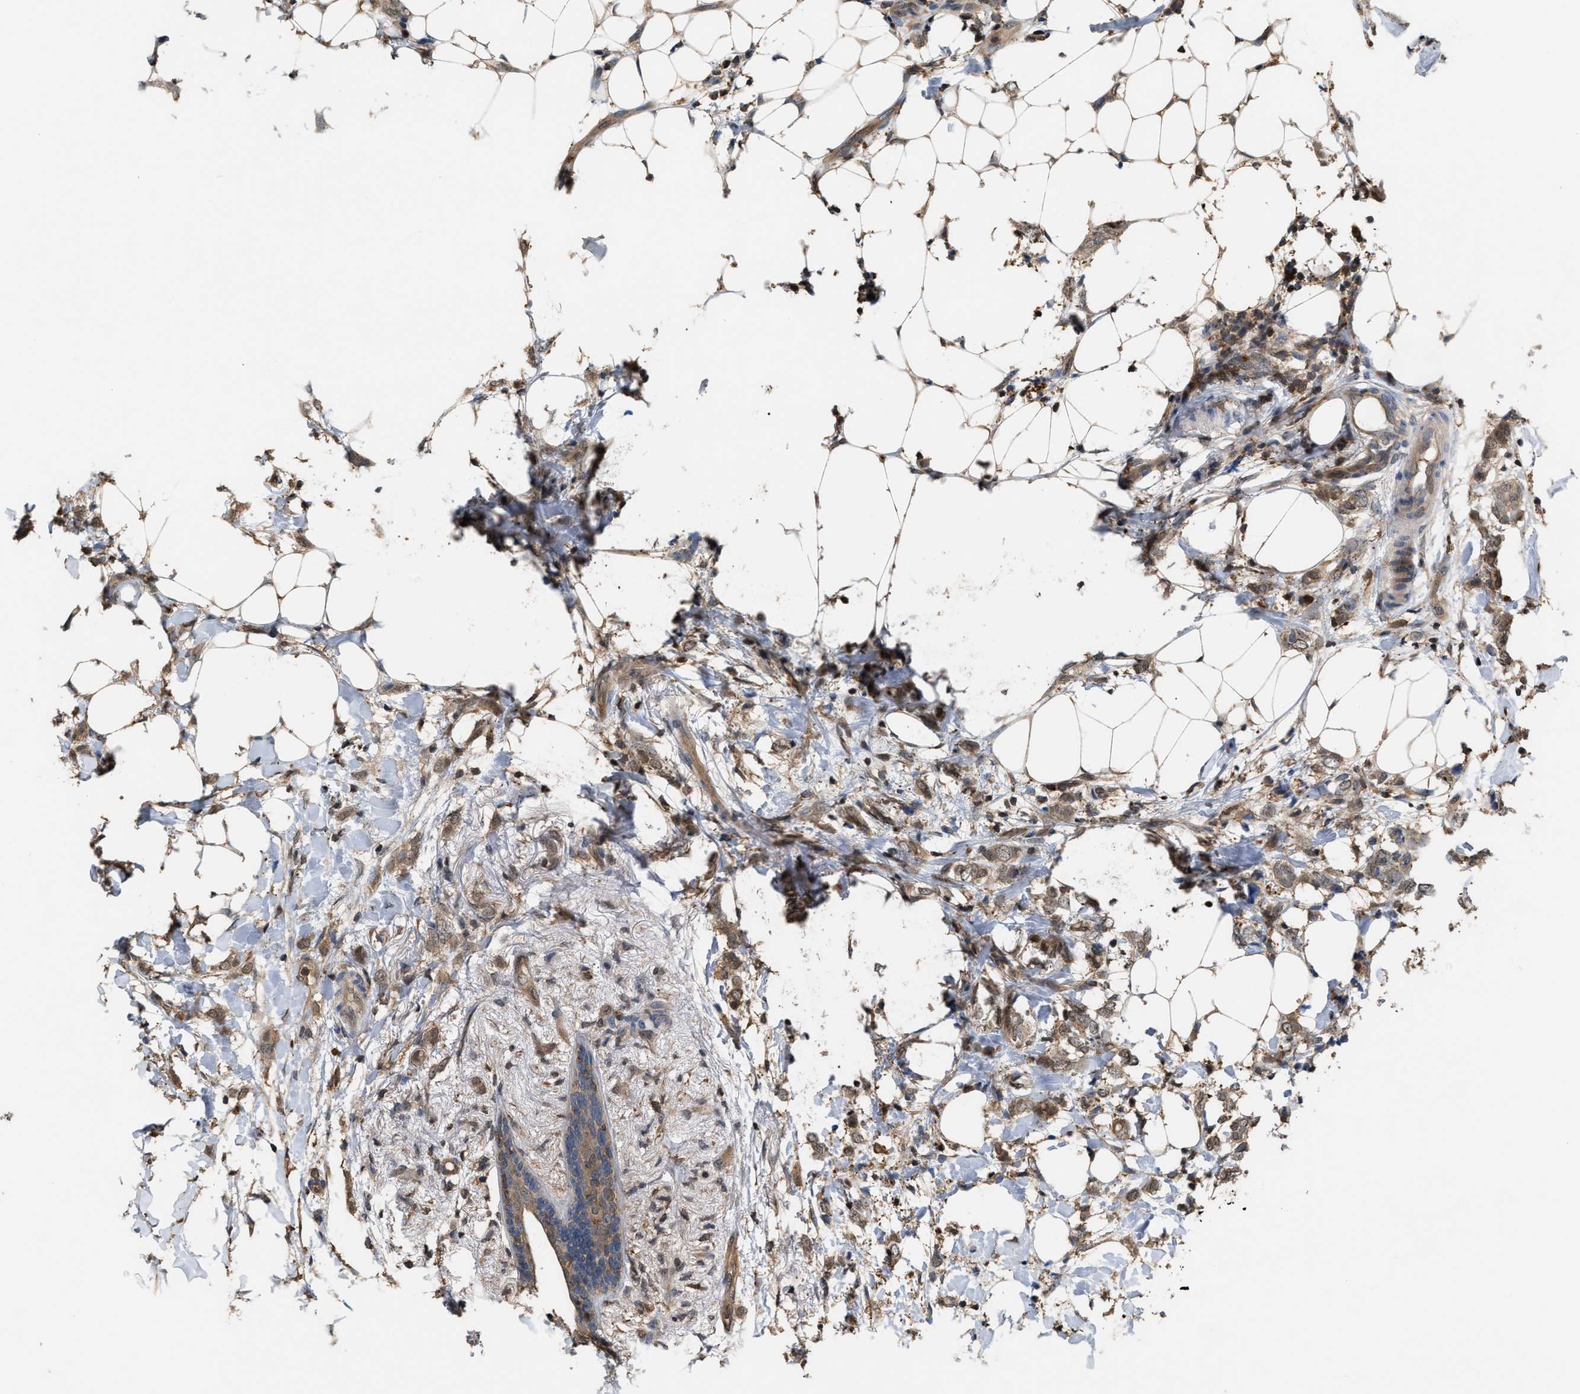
{"staining": {"intensity": "moderate", "quantity": ">75%", "location": "cytoplasmic/membranous"}, "tissue": "breast cancer", "cell_type": "Tumor cells", "image_type": "cancer", "snomed": [{"axis": "morphology", "description": "Normal tissue, NOS"}, {"axis": "morphology", "description": "Lobular carcinoma"}, {"axis": "topography", "description": "Breast"}], "caption": "An image showing moderate cytoplasmic/membranous expression in about >75% of tumor cells in breast cancer, as visualized by brown immunohistochemical staining.", "gene": "MTPN", "patient": {"sex": "female", "age": 47}}